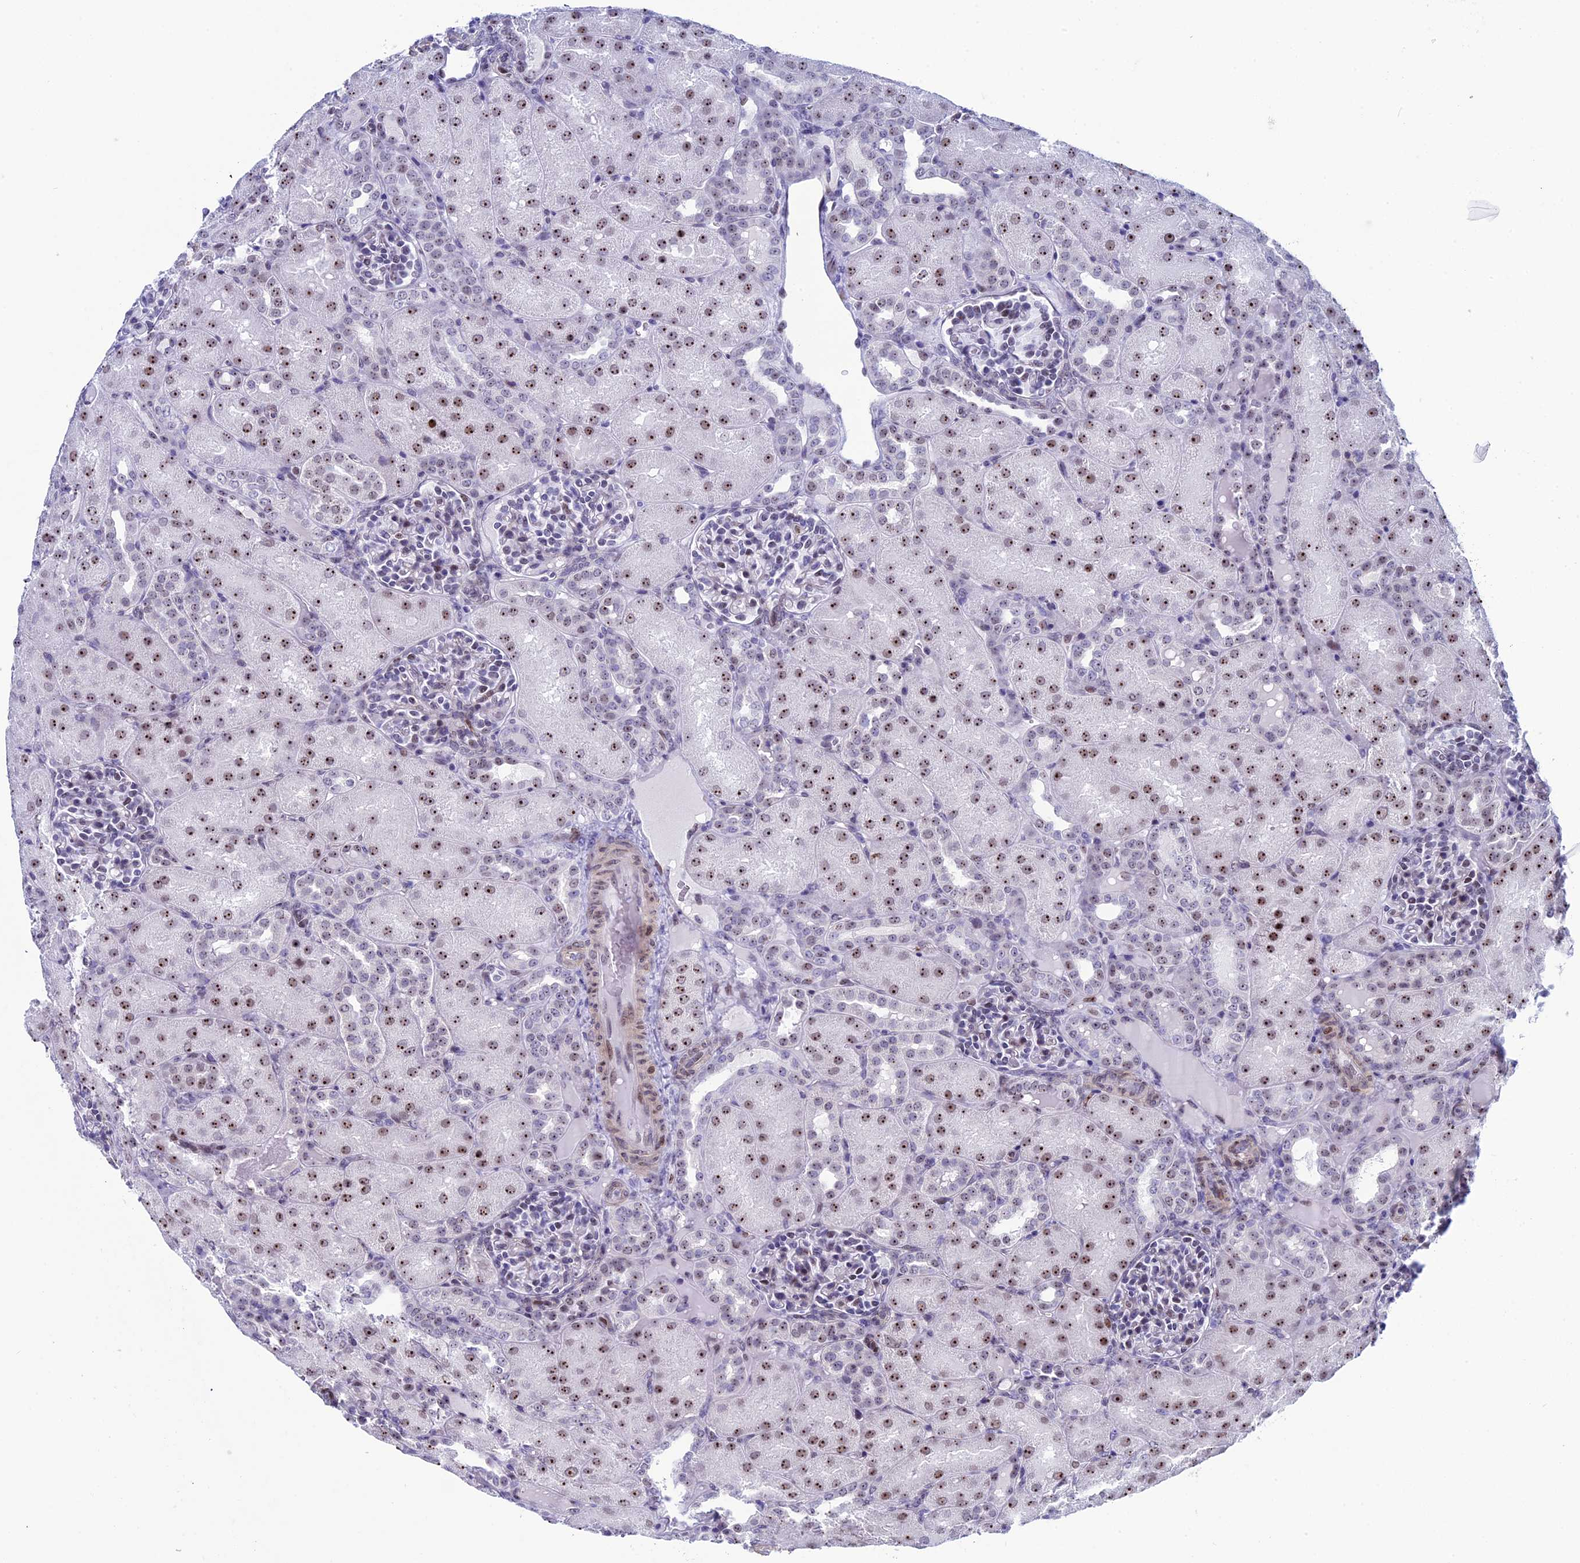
{"staining": {"intensity": "negative", "quantity": "none", "location": "none"}, "tissue": "kidney", "cell_type": "Cells in glomeruli", "image_type": "normal", "snomed": [{"axis": "morphology", "description": "Normal tissue, NOS"}, {"axis": "topography", "description": "Kidney"}], "caption": "IHC histopathology image of normal kidney stained for a protein (brown), which reveals no positivity in cells in glomeruli.", "gene": "CCDC86", "patient": {"sex": "male", "age": 1}}